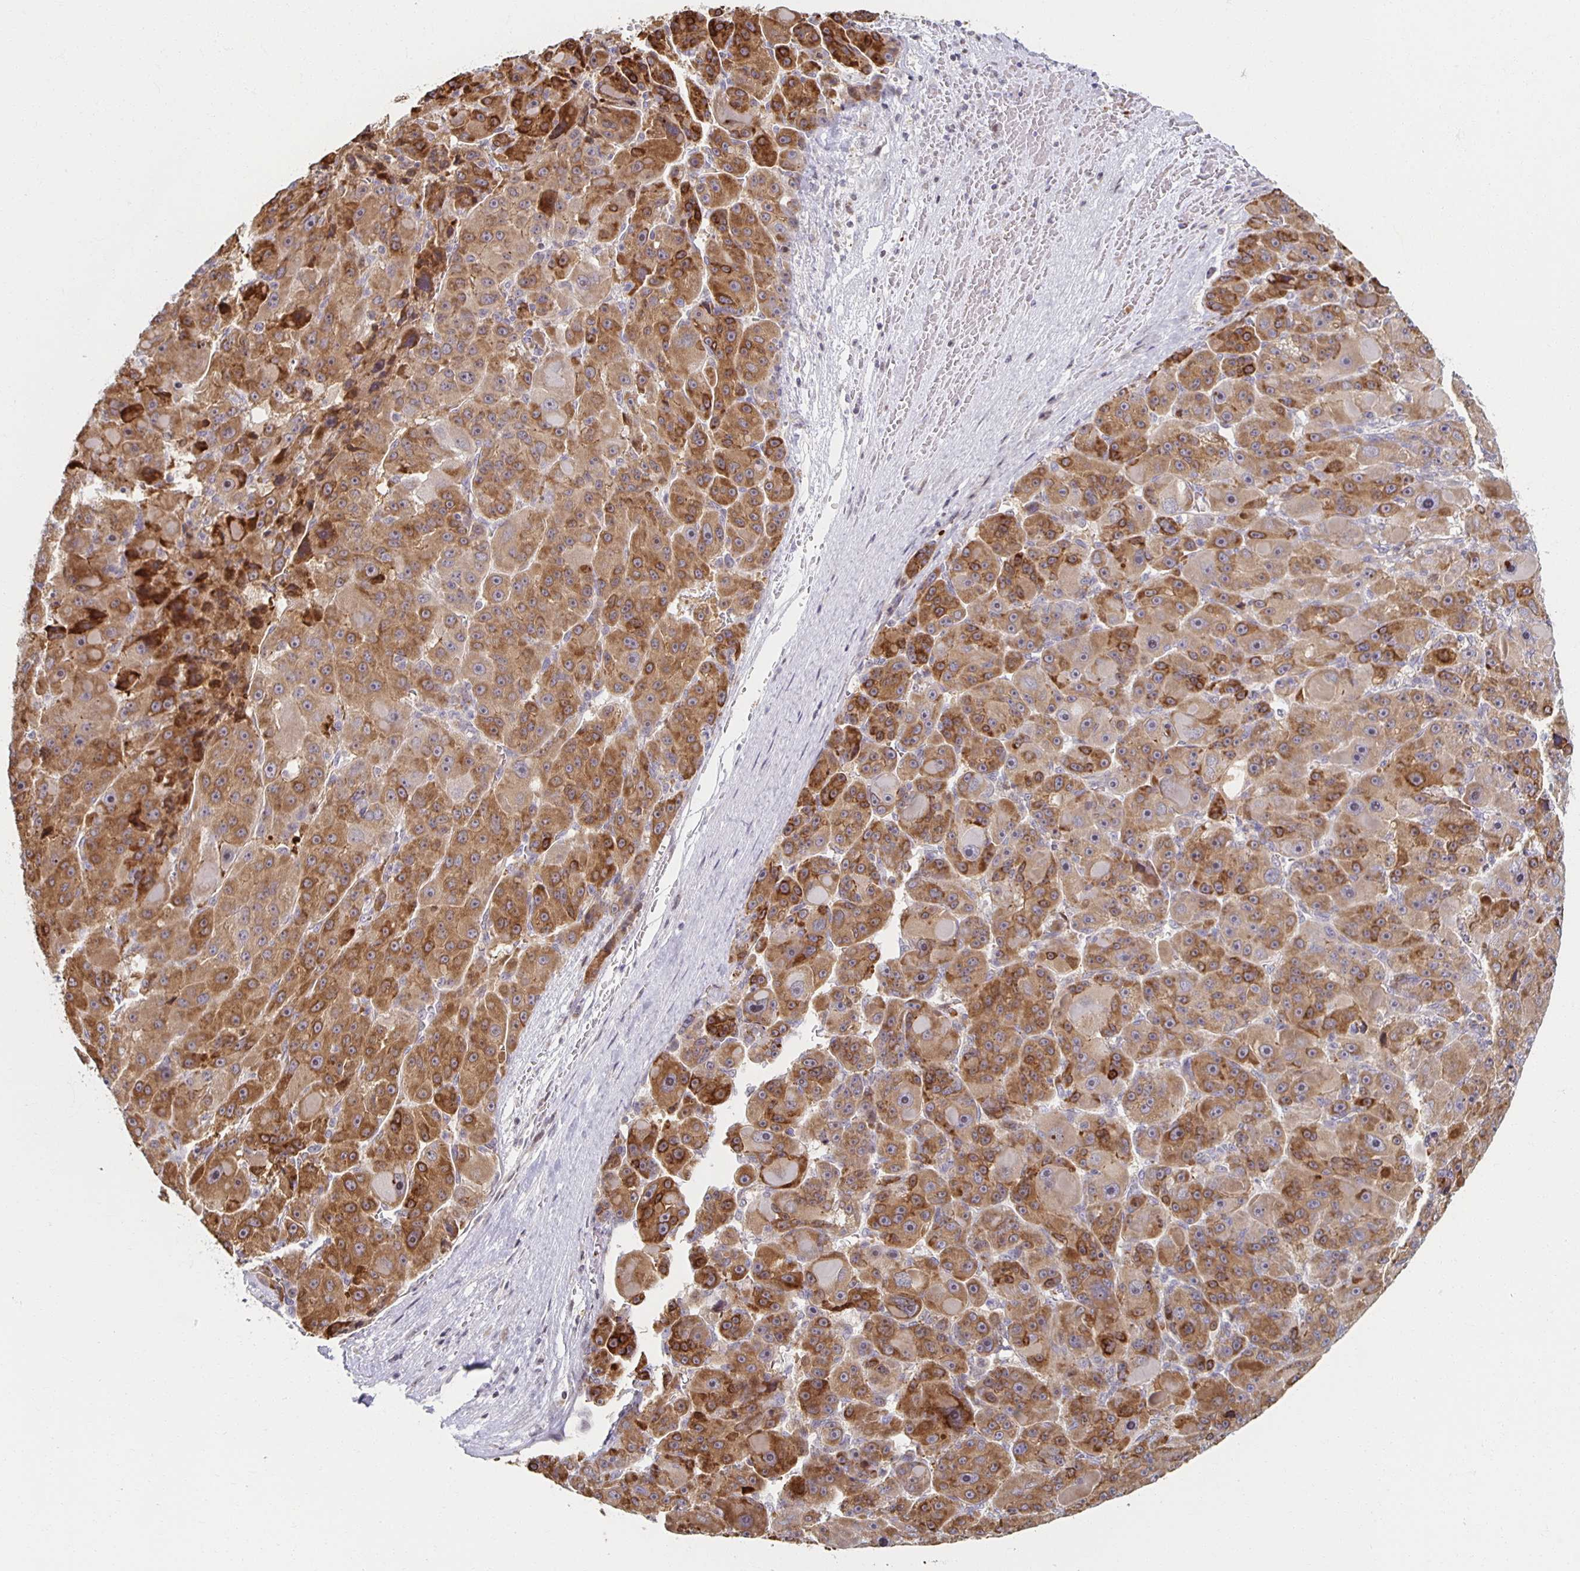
{"staining": {"intensity": "moderate", "quantity": ">75%", "location": "cytoplasmic/membranous,nuclear"}, "tissue": "liver cancer", "cell_type": "Tumor cells", "image_type": "cancer", "snomed": [{"axis": "morphology", "description": "Carcinoma, Hepatocellular, NOS"}, {"axis": "topography", "description": "Liver"}], "caption": "An immunohistochemistry image of tumor tissue is shown. Protein staining in brown labels moderate cytoplasmic/membranous and nuclear positivity in liver cancer within tumor cells. The staining is performed using DAB brown chromogen to label protein expression. The nuclei are counter-stained blue using hematoxylin.", "gene": "HCFC1R1", "patient": {"sex": "male", "age": 76}}